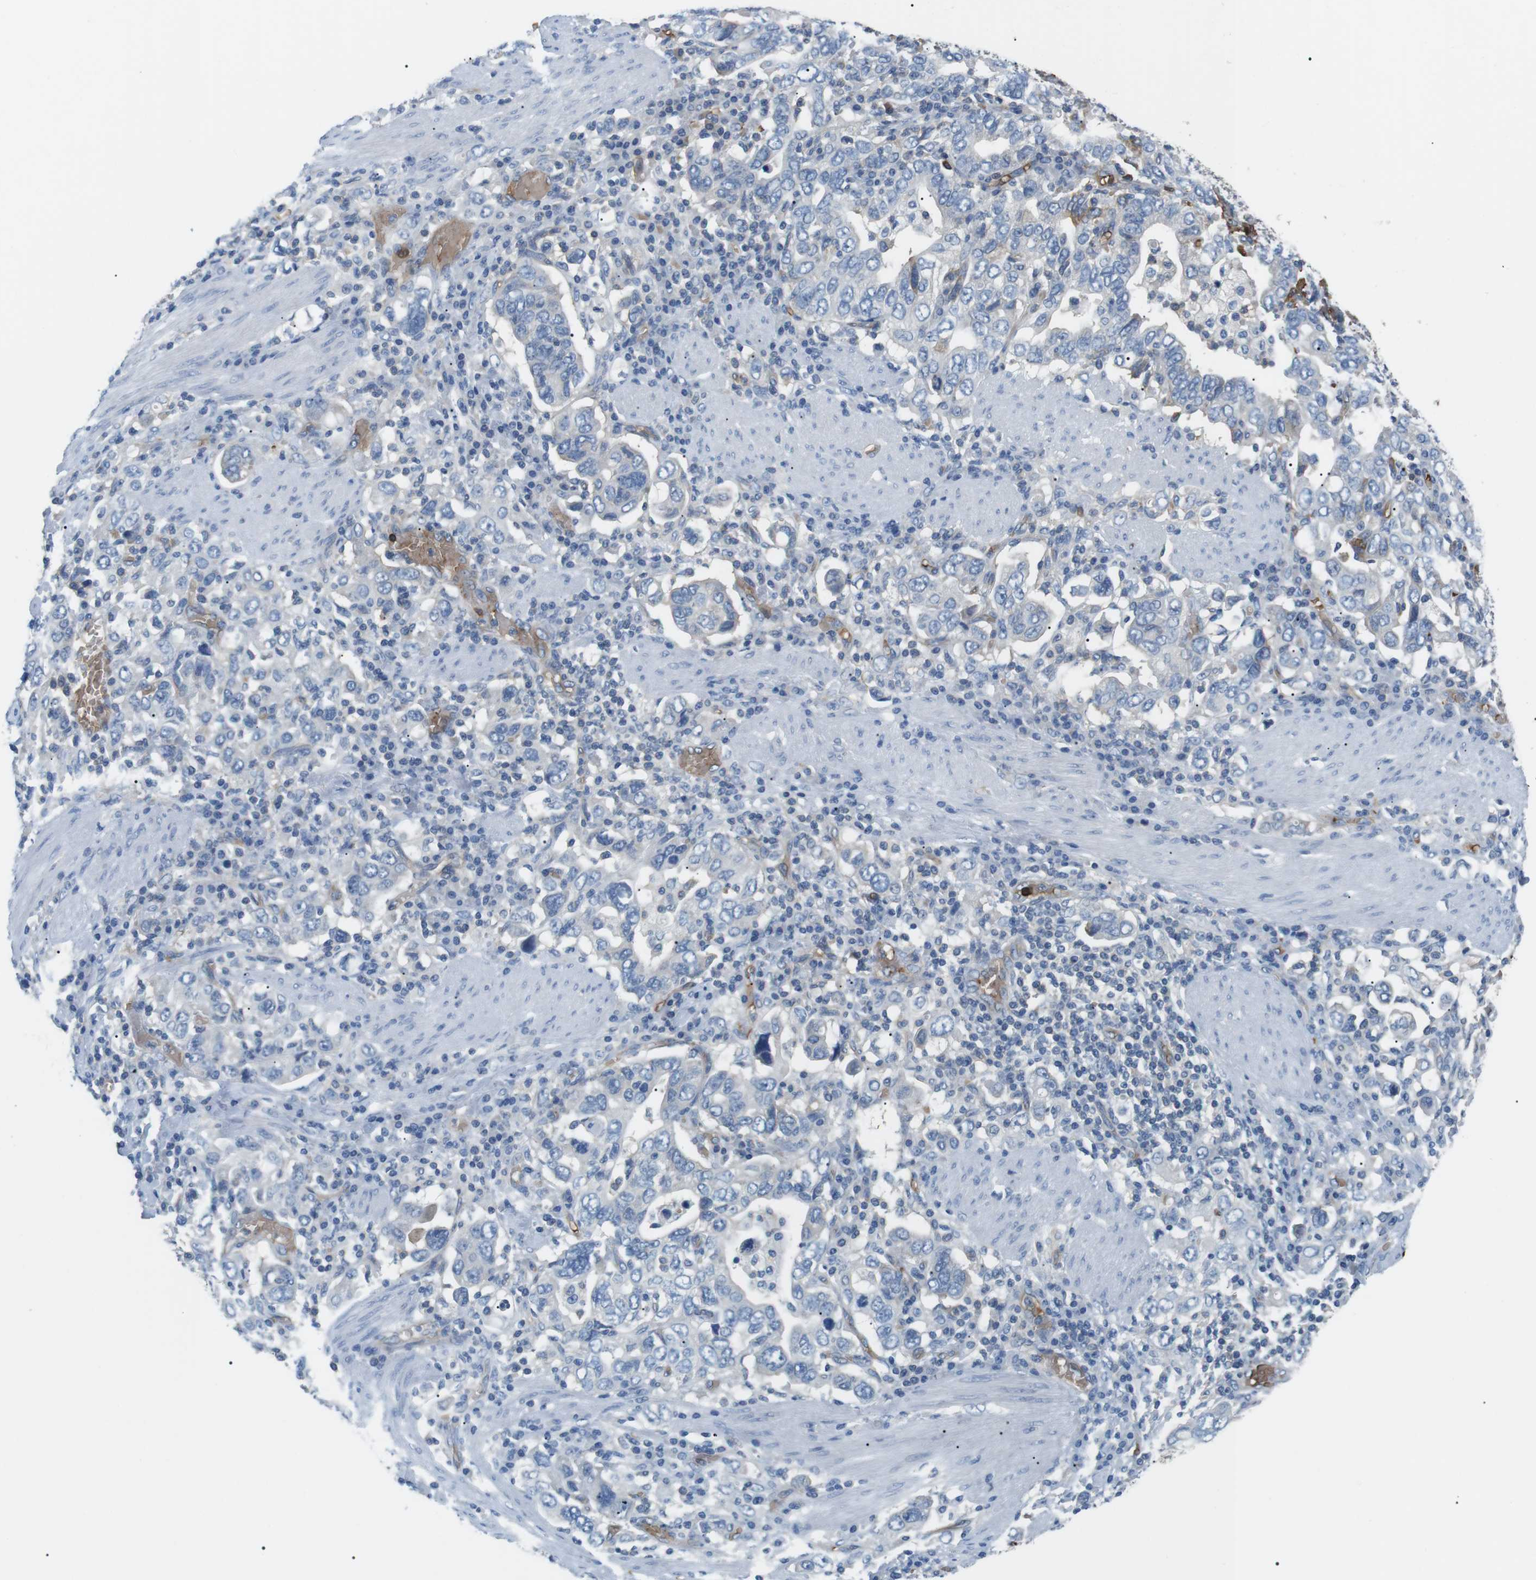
{"staining": {"intensity": "negative", "quantity": "none", "location": "none"}, "tissue": "stomach cancer", "cell_type": "Tumor cells", "image_type": "cancer", "snomed": [{"axis": "morphology", "description": "Adenocarcinoma, NOS"}, {"axis": "topography", "description": "Stomach, upper"}], "caption": "Immunohistochemistry (IHC) micrograph of human stomach adenocarcinoma stained for a protein (brown), which exhibits no staining in tumor cells.", "gene": "ADCY10", "patient": {"sex": "male", "age": 62}}